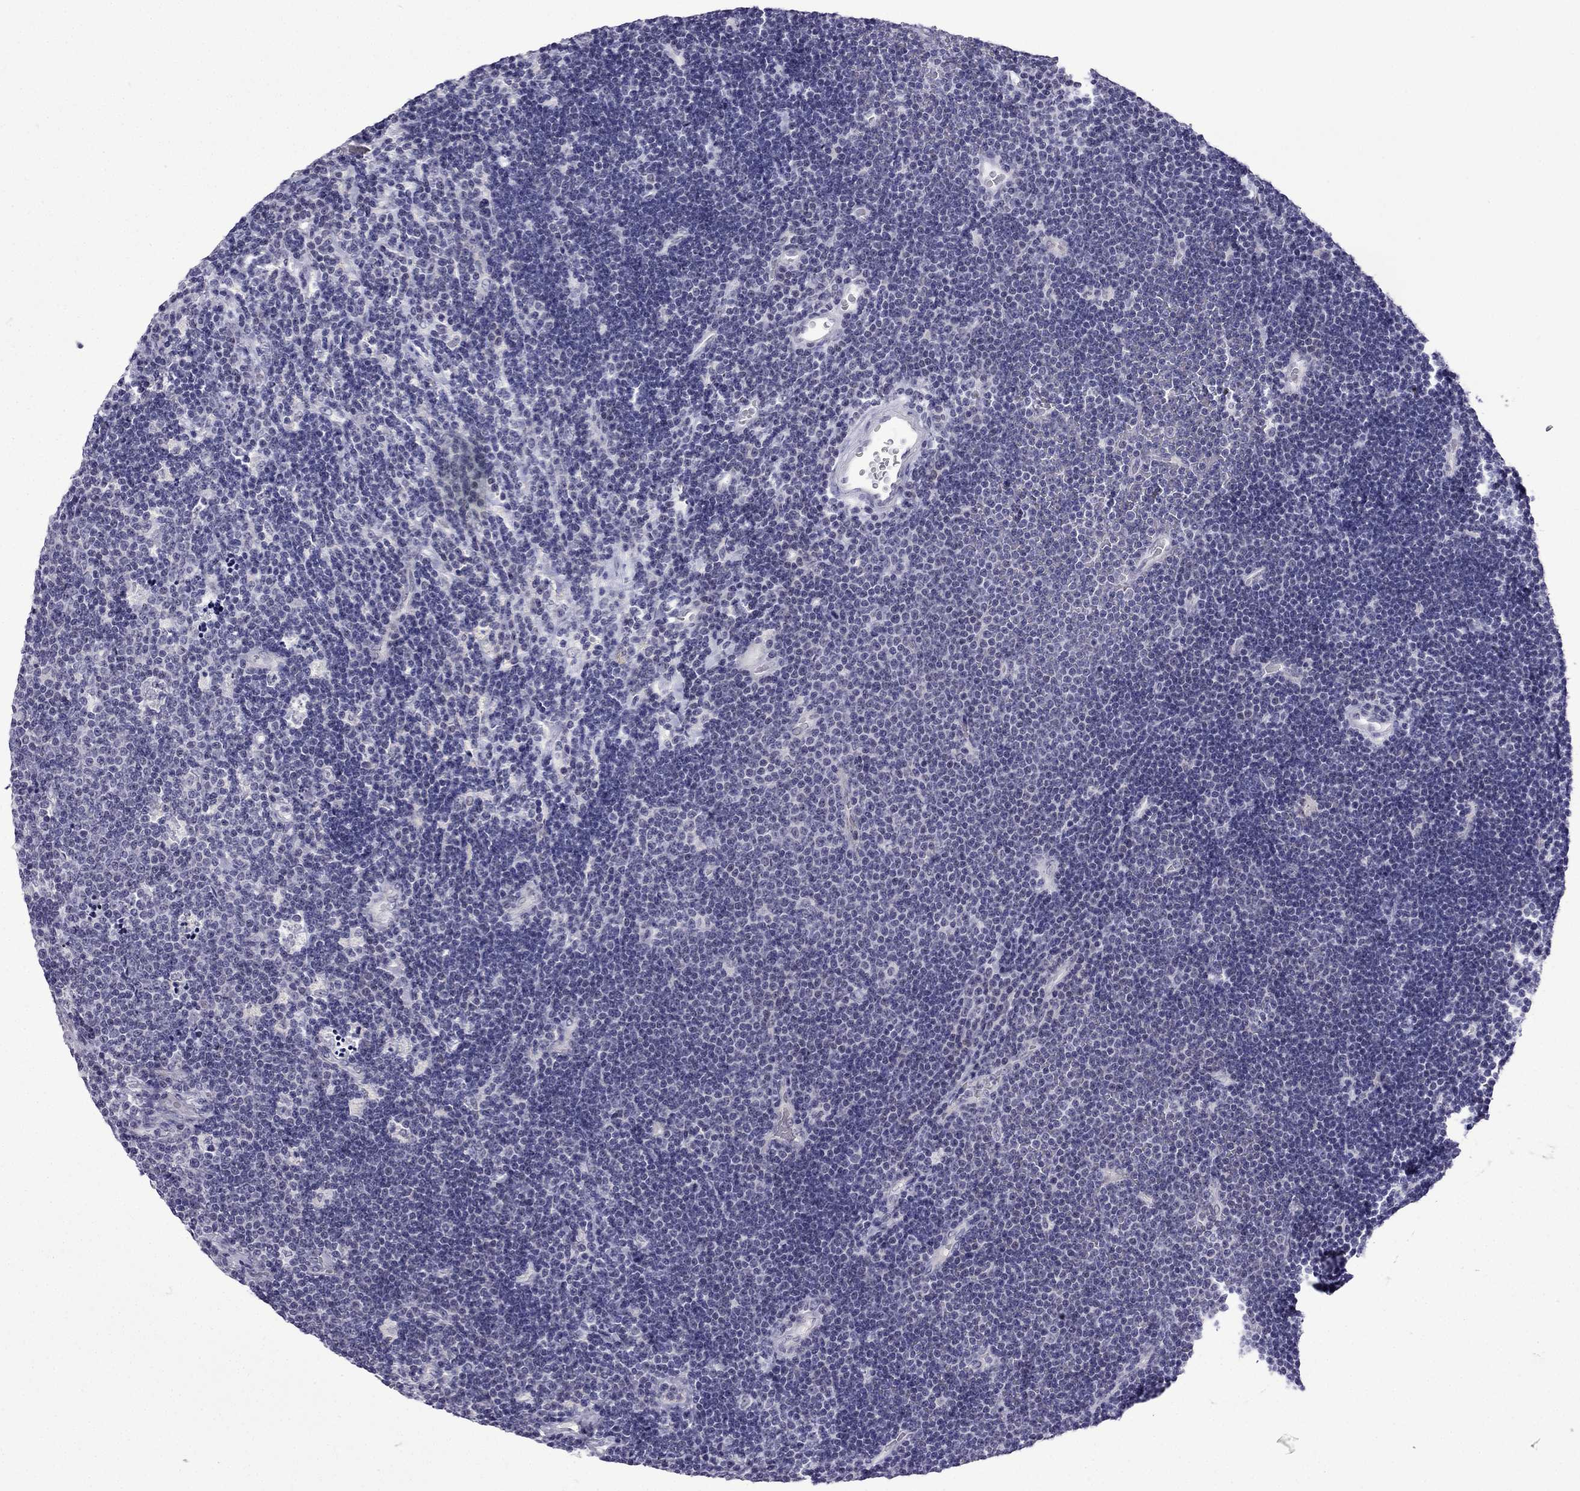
{"staining": {"intensity": "negative", "quantity": "none", "location": "none"}, "tissue": "lymphoma", "cell_type": "Tumor cells", "image_type": "cancer", "snomed": [{"axis": "morphology", "description": "Malignant lymphoma, non-Hodgkin's type, Low grade"}, {"axis": "topography", "description": "Brain"}], "caption": "High power microscopy micrograph of an immunohistochemistry photomicrograph of malignant lymphoma, non-Hodgkin's type (low-grade), revealing no significant staining in tumor cells.", "gene": "POM121L12", "patient": {"sex": "female", "age": 66}}